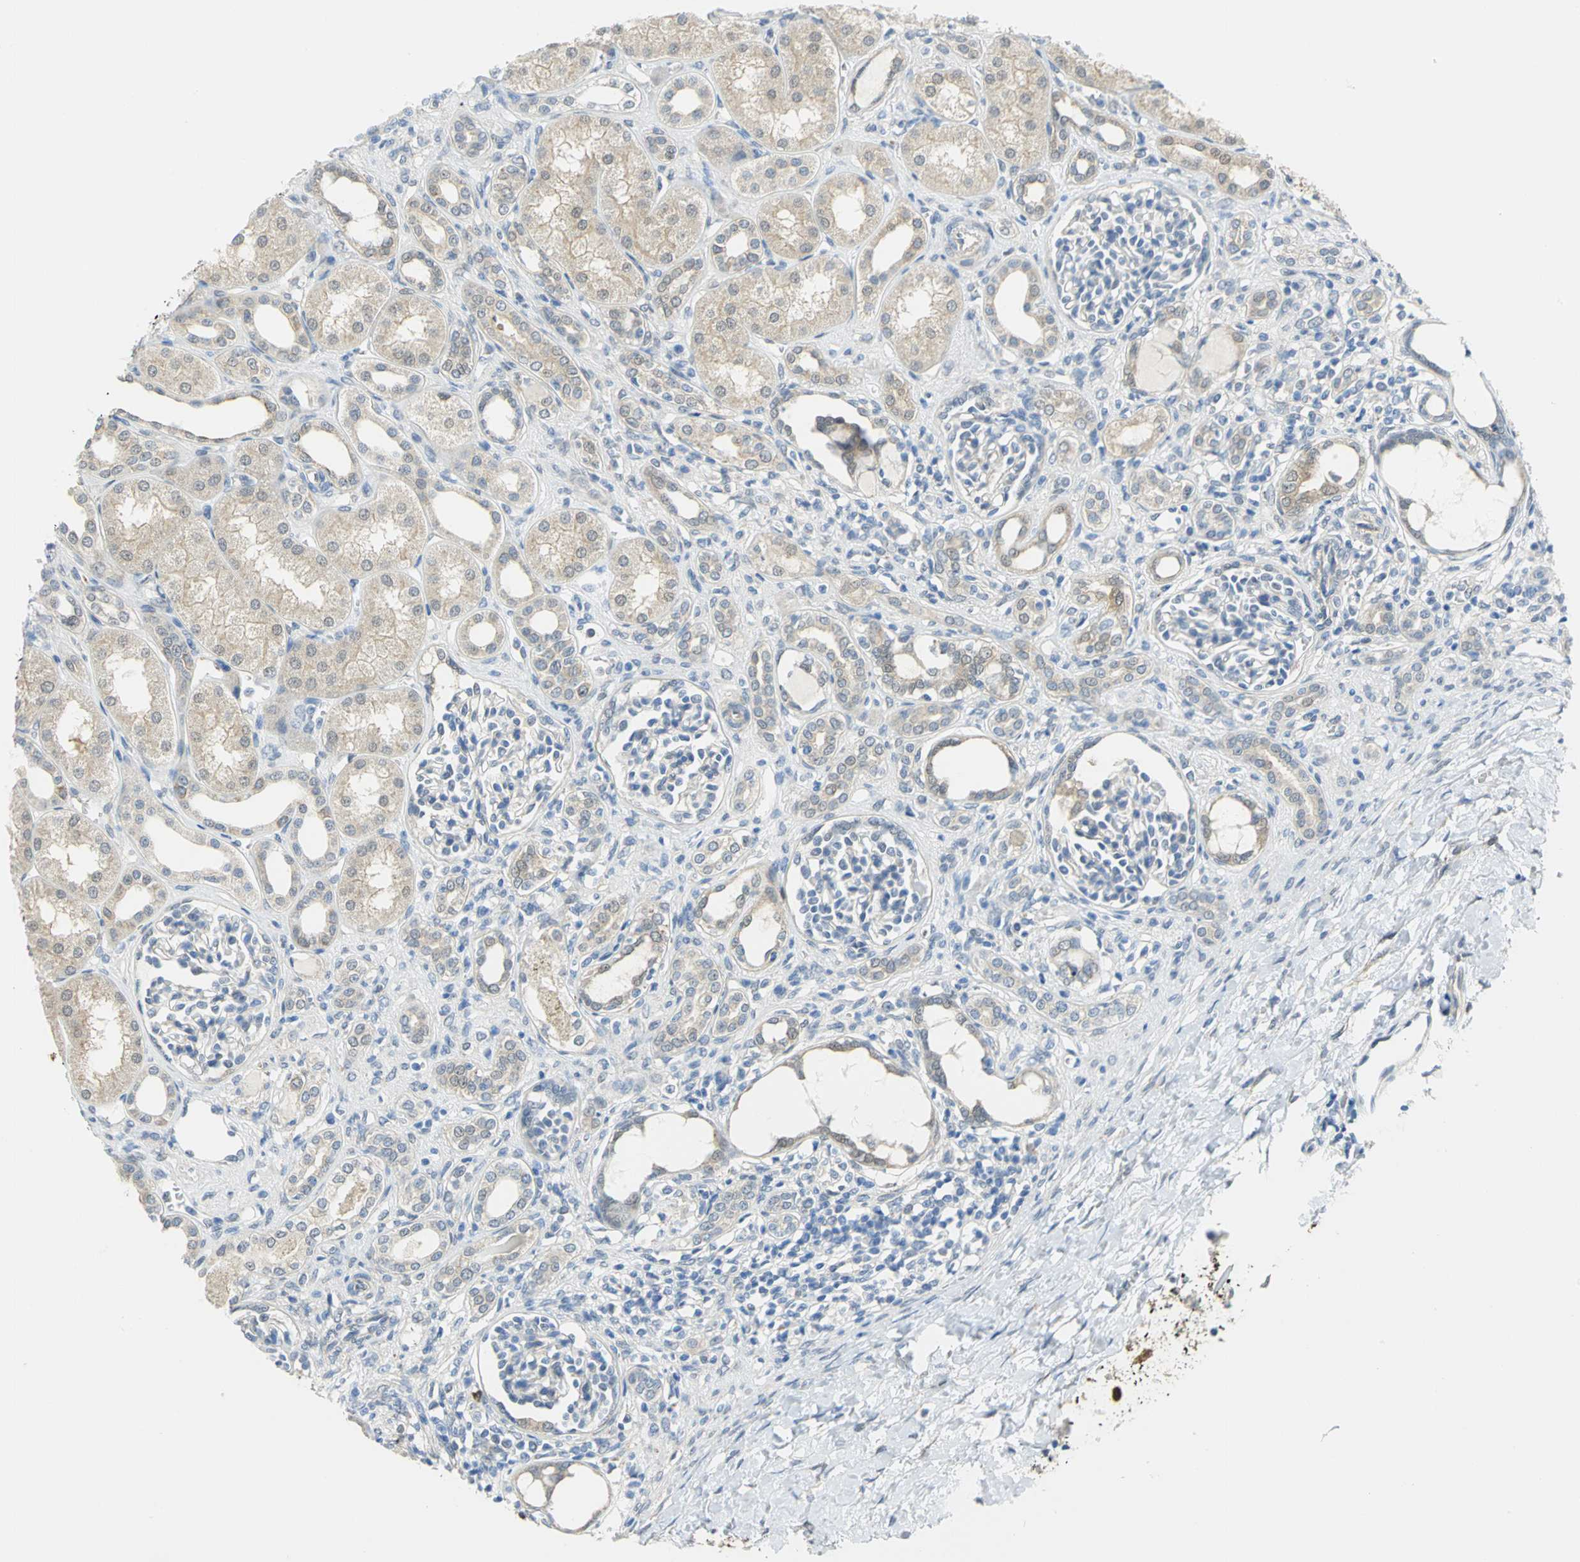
{"staining": {"intensity": "negative", "quantity": "none", "location": "none"}, "tissue": "kidney", "cell_type": "Cells in glomeruli", "image_type": "normal", "snomed": [{"axis": "morphology", "description": "Normal tissue, NOS"}, {"axis": "topography", "description": "Kidney"}], "caption": "A micrograph of kidney stained for a protein shows no brown staining in cells in glomeruli.", "gene": "PGM3", "patient": {"sex": "male", "age": 7}}